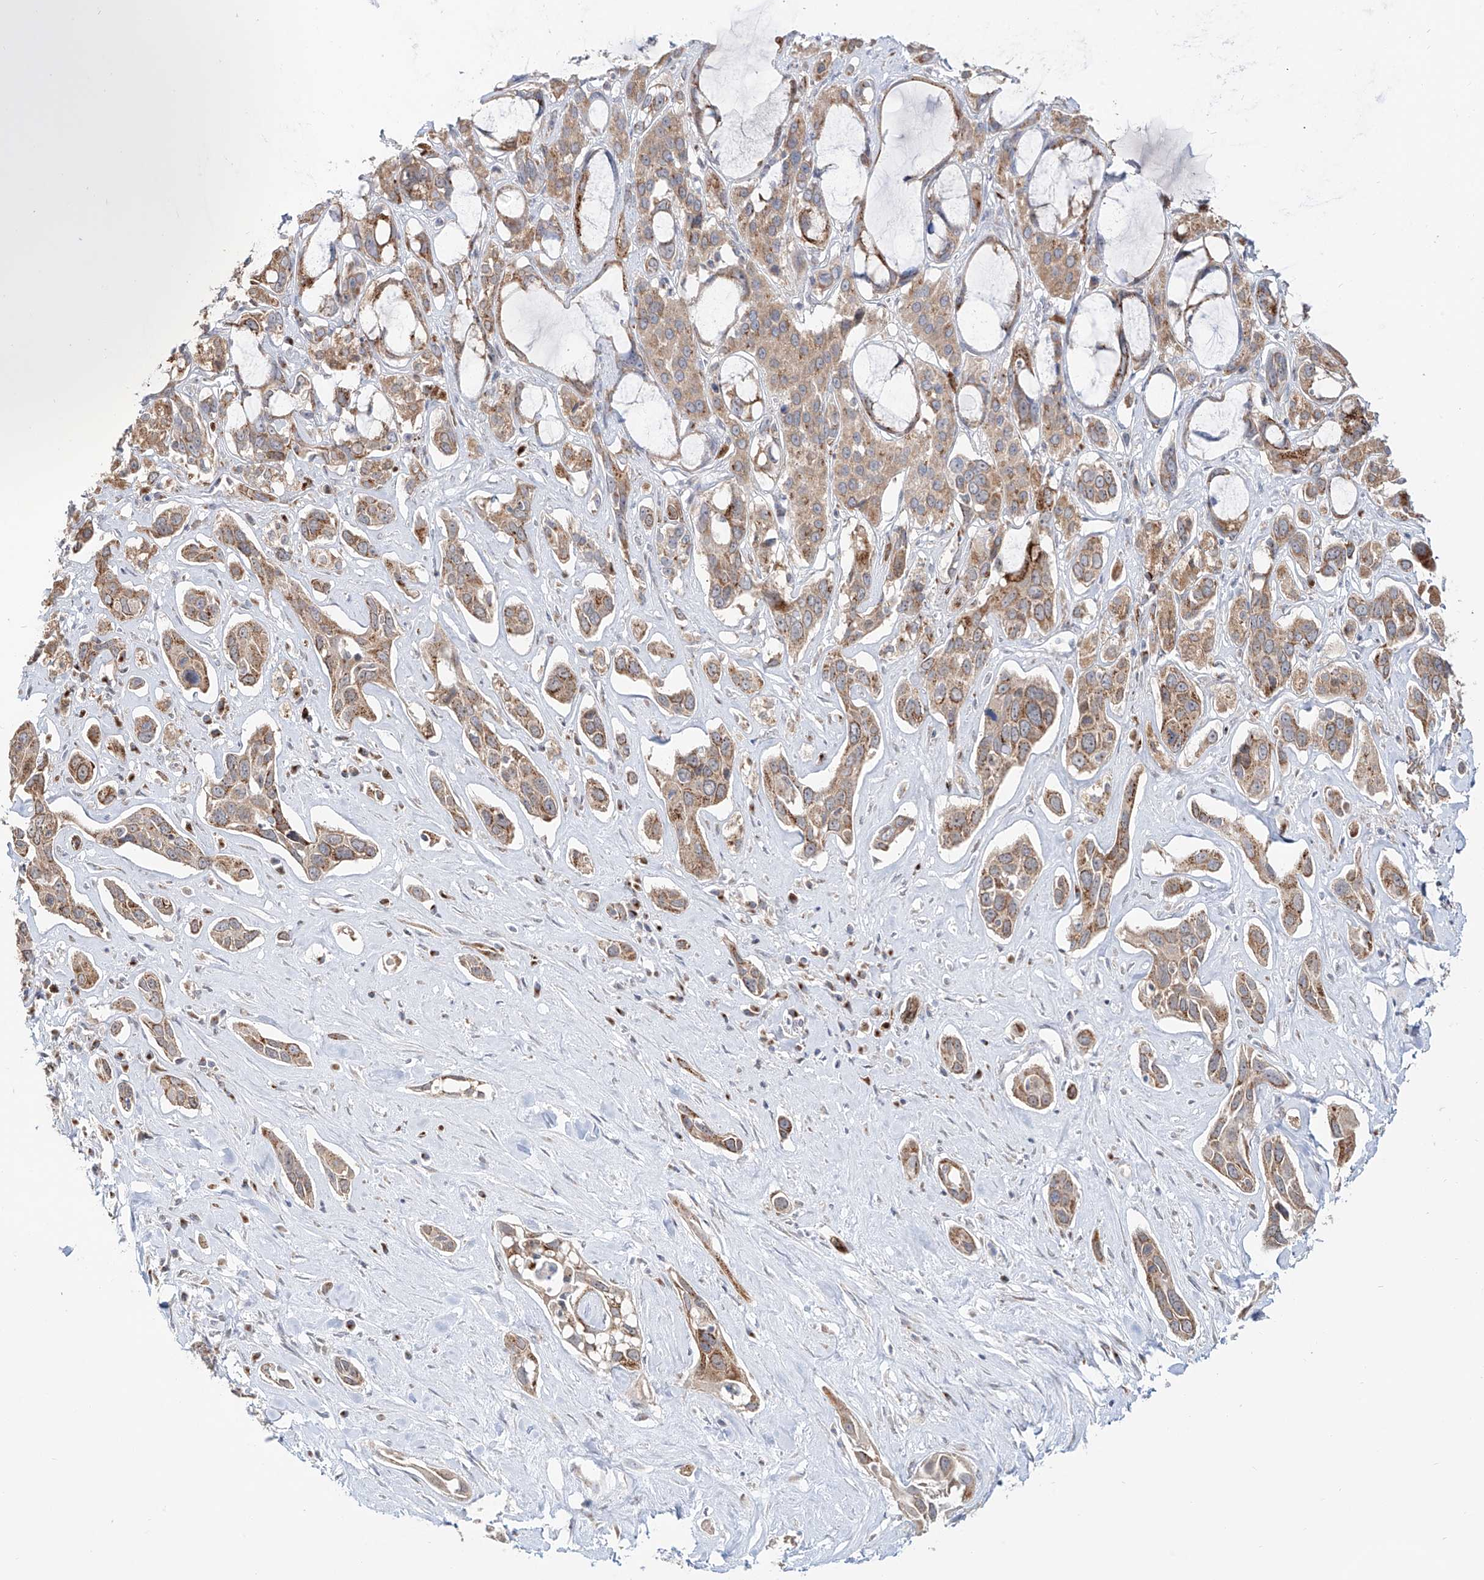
{"staining": {"intensity": "moderate", "quantity": ">75%", "location": "cytoplasmic/membranous"}, "tissue": "pancreatic cancer", "cell_type": "Tumor cells", "image_type": "cancer", "snomed": [{"axis": "morphology", "description": "Adenocarcinoma, NOS"}, {"axis": "topography", "description": "Pancreas"}], "caption": "Immunohistochemical staining of human pancreatic adenocarcinoma exhibits medium levels of moderate cytoplasmic/membranous protein positivity in approximately >75% of tumor cells.", "gene": "BSDC1", "patient": {"sex": "female", "age": 60}}